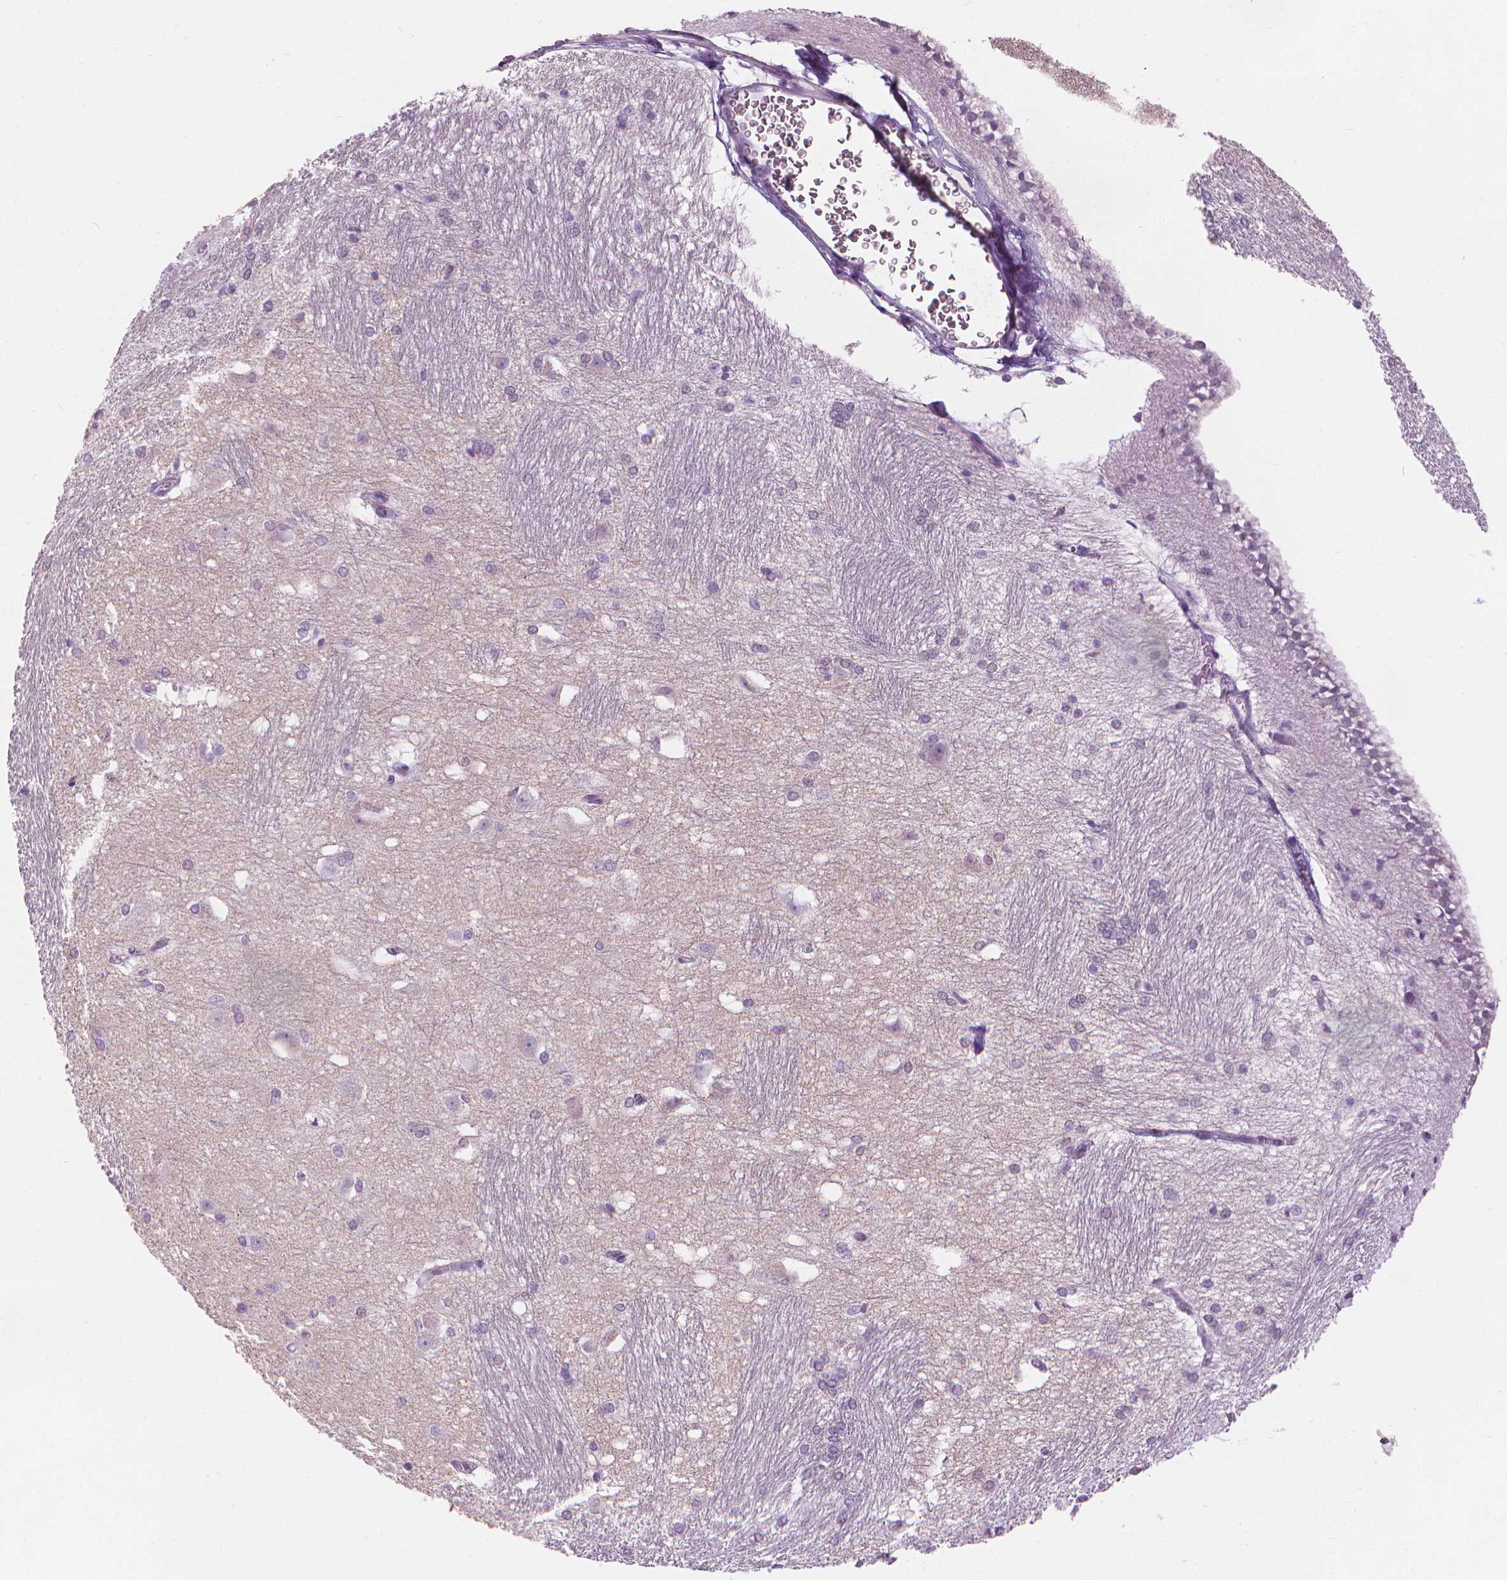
{"staining": {"intensity": "negative", "quantity": "none", "location": "none"}, "tissue": "hippocampus", "cell_type": "Glial cells", "image_type": "normal", "snomed": [{"axis": "morphology", "description": "Normal tissue, NOS"}, {"axis": "topography", "description": "Cerebral cortex"}, {"axis": "topography", "description": "Hippocampus"}], "caption": "Photomicrograph shows no protein expression in glial cells of benign hippocampus. The staining is performed using DAB brown chromogen with nuclei counter-stained in using hematoxylin.", "gene": "CFAP126", "patient": {"sex": "female", "age": 19}}